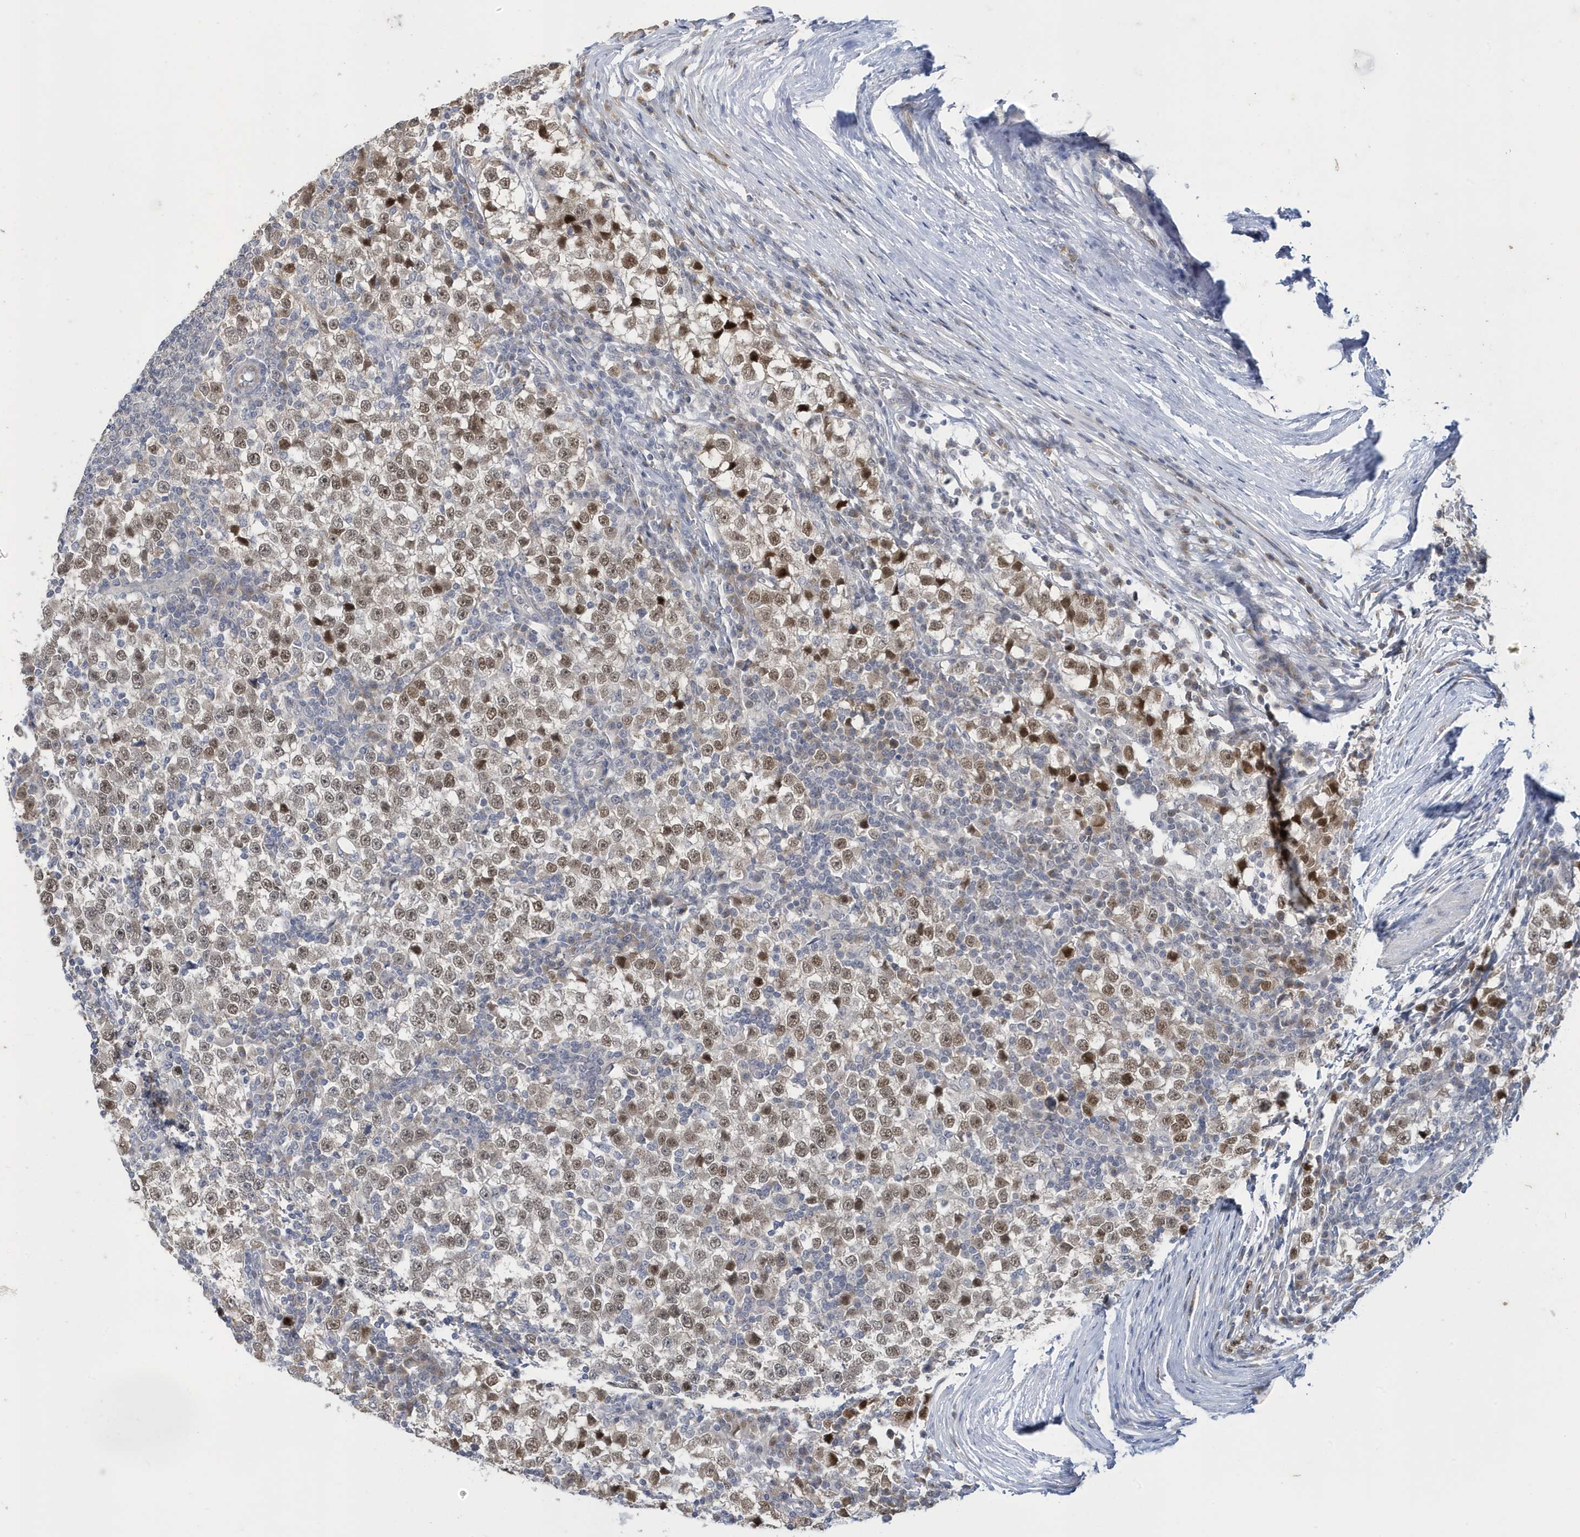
{"staining": {"intensity": "moderate", "quantity": "25%-75%", "location": "nuclear"}, "tissue": "testis cancer", "cell_type": "Tumor cells", "image_type": "cancer", "snomed": [{"axis": "morphology", "description": "Seminoma, NOS"}, {"axis": "topography", "description": "Testis"}], "caption": "Testis cancer tissue demonstrates moderate nuclear expression in approximately 25%-75% of tumor cells The protein is stained brown, and the nuclei are stained in blue (DAB IHC with brightfield microscopy, high magnification).", "gene": "ZNF654", "patient": {"sex": "male", "age": 65}}